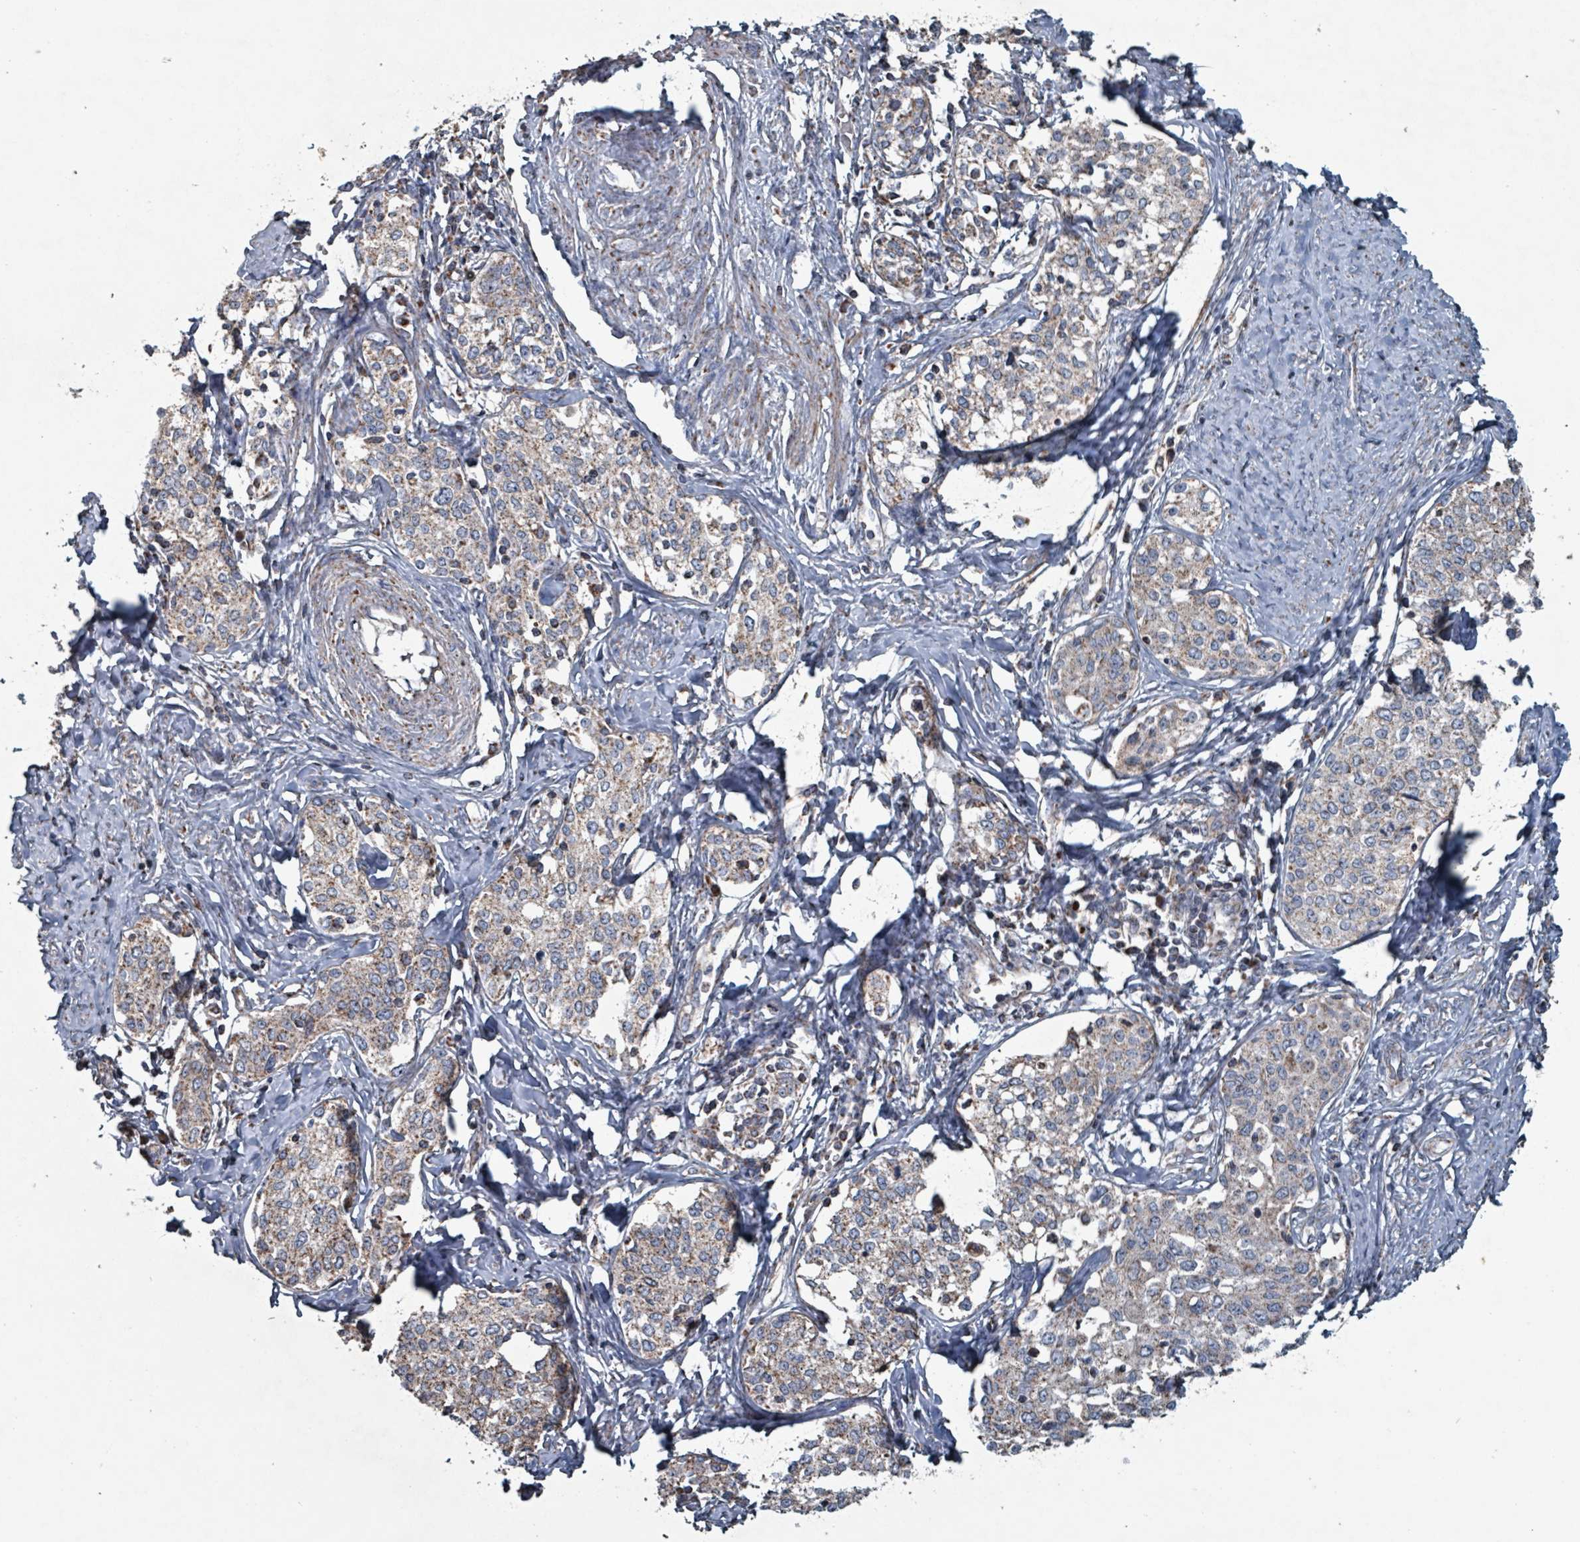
{"staining": {"intensity": "weak", "quantity": ">75%", "location": "cytoplasmic/membranous"}, "tissue": "cervical cancer", "cell_type": "Tumor cells", "image_type": "cancer", "snomed": [{"axis": "morphology", "description": "Squamous cell carcinoma, NOS"}, {"axis": "morphology", "description": "Adenocarcinoma, NOS"}, {"axis": "topography", "description": "Cervix"}], "caption": "Weak cytoplasmic/membranous positivity is present in approximately >75% of tumor cells in cervical cancer. Using DAB (3,3'-diaminobenzidine) (brown) and hematoxylin (blue) stains, captured at high magnification using brightfield microscopy.", "gene": "ABHD18", "patient": {"sex": "female", "age": 52}}